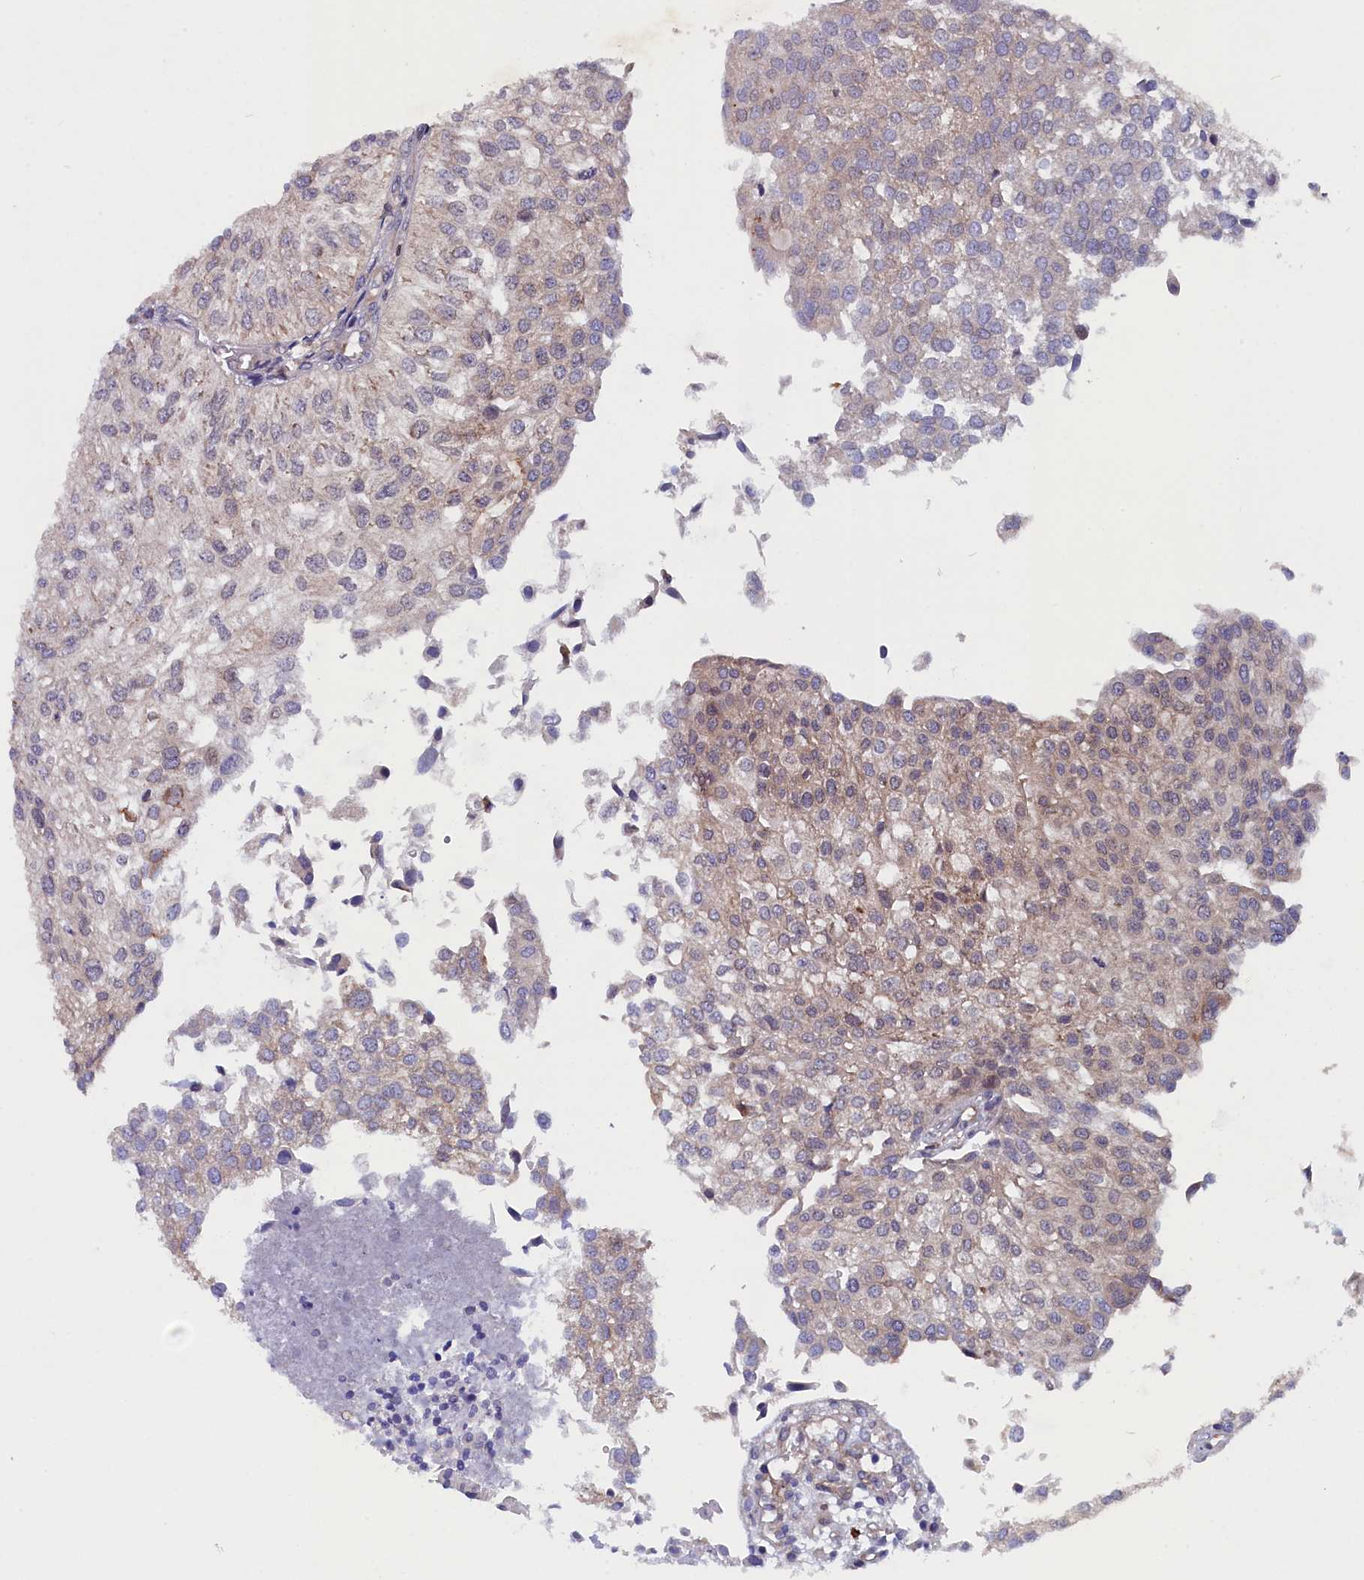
{"staining": {"intensity": "weak", "quantity": "<25%", "location": "cytoplasmic/membranous"}, "tissue": "urothelial cancer", "cell_type": "Tumor cells", "image_type": "cancer", "snomed": [{"axis": "morphology", "description": "Urothelial carcinoma, Low grade"}, {"axis": "topography", "description": "Urinary bladder"}], "caption": "Immunohistochemistry image of low-grade urothelial carcinoma stained for a protein (brown), which shows no staining in tumor cells.", "gene": "JPT2", "patient": {"sex": "female", "age": 89}}